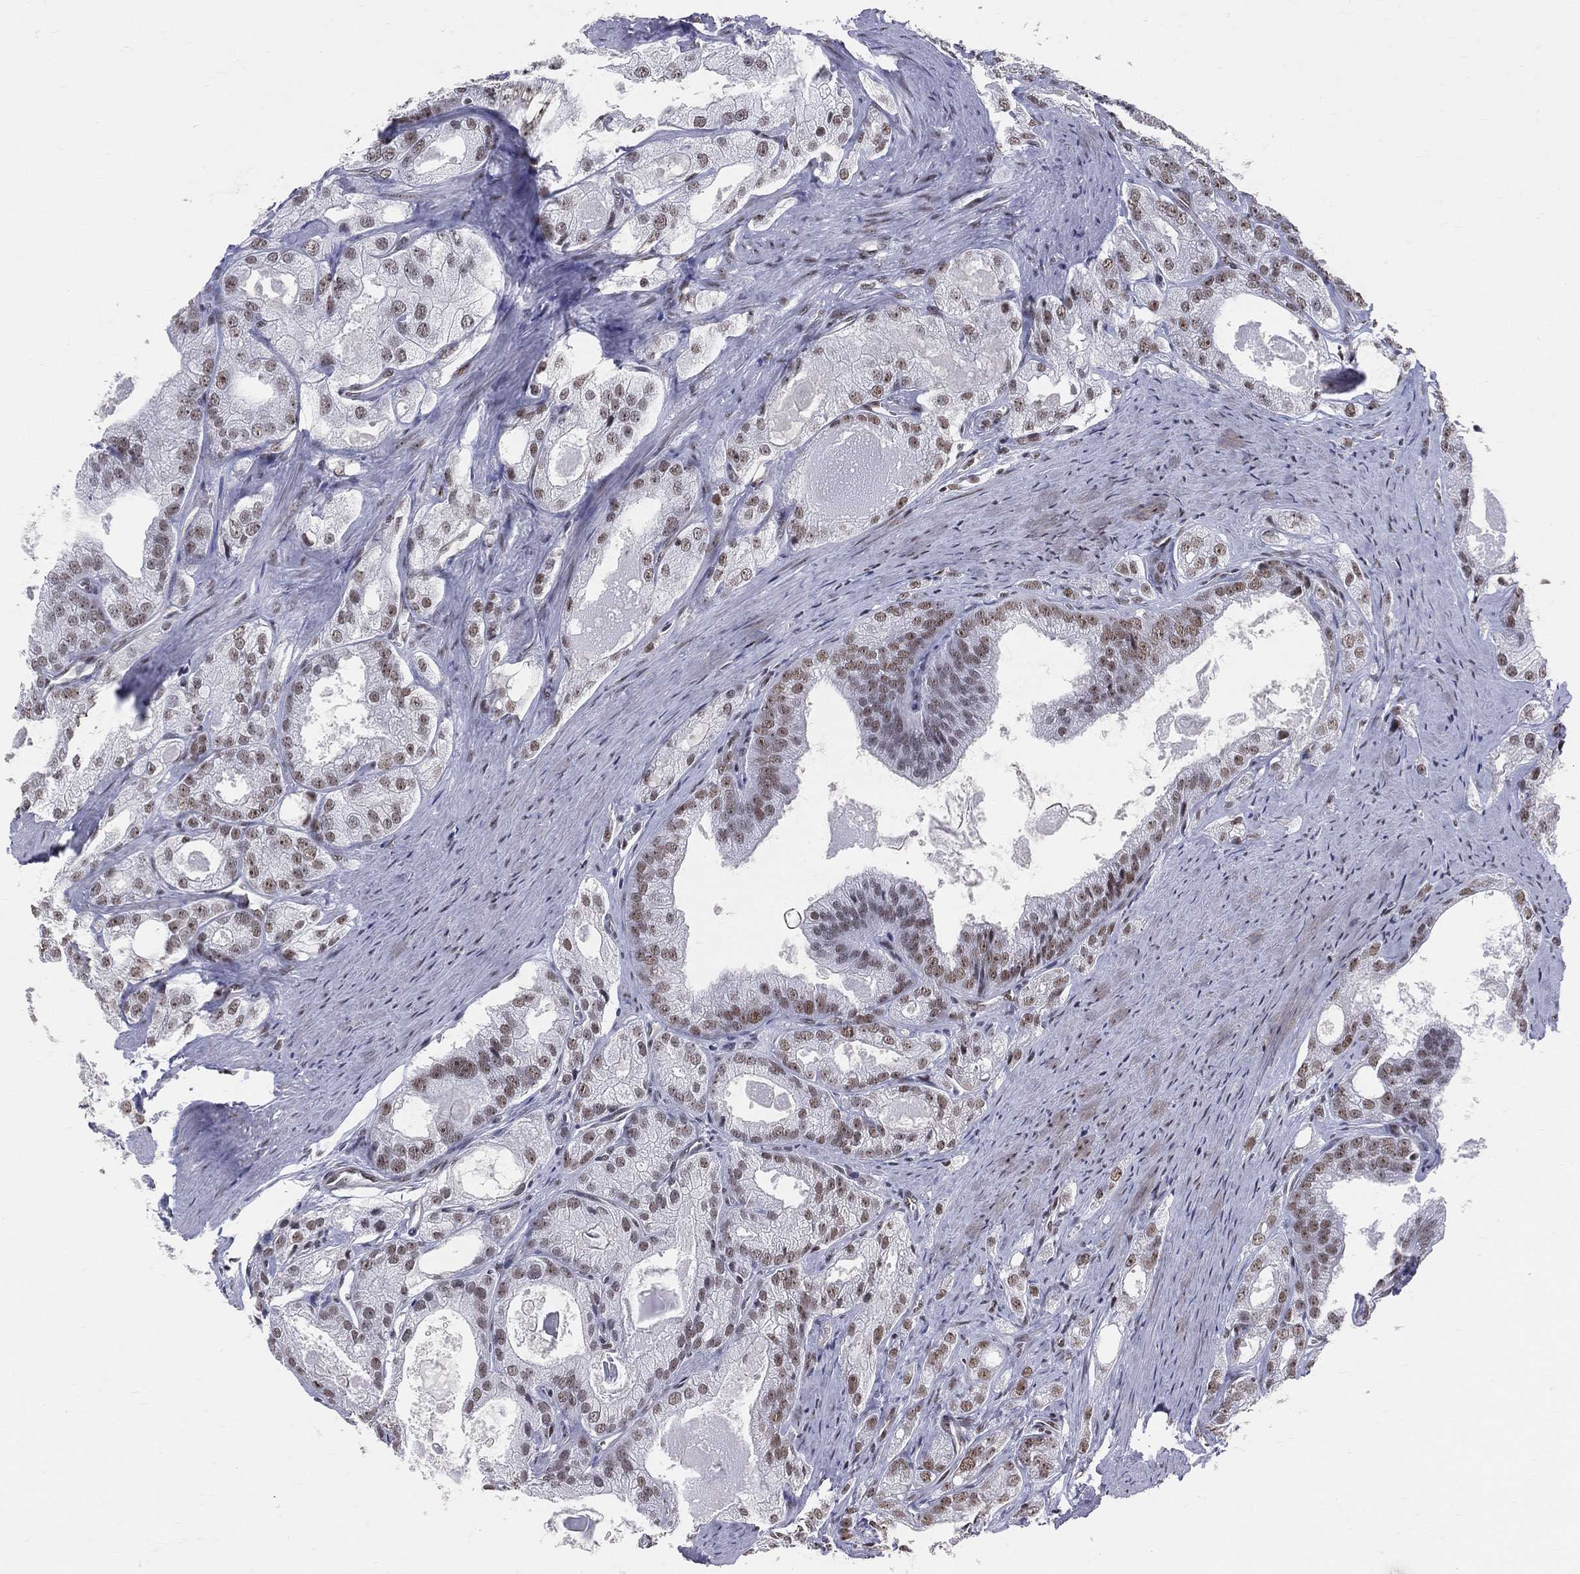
{"staining": {"intensity": "moderate", "quantity": ">75%", "location": "nuclear"}, "tissue": "prostate cancer", "cell_type": "Tumor cells", "image_type": "cancer", "snomed": [{"axis": "morphology", "description": "Adenocarcinoma, NOS"}, {"axis": "morphology", "description": "Adenocarcinoma, High grade"}, {"axis": "topography", "description": "Prostate"}], "caption": "Immunohistochemistry histopathology image of neoplastic tissue: human prostate cancer (adenocarcinoma) stained using immunohistochemistry demonstrates medium levels of moderate protein expression localized specifically in the nuclear of tumor cells, appearing as a nuclear brown color.", "gene": "CDK7", "patient": {"sex": "male", "age": 70}}